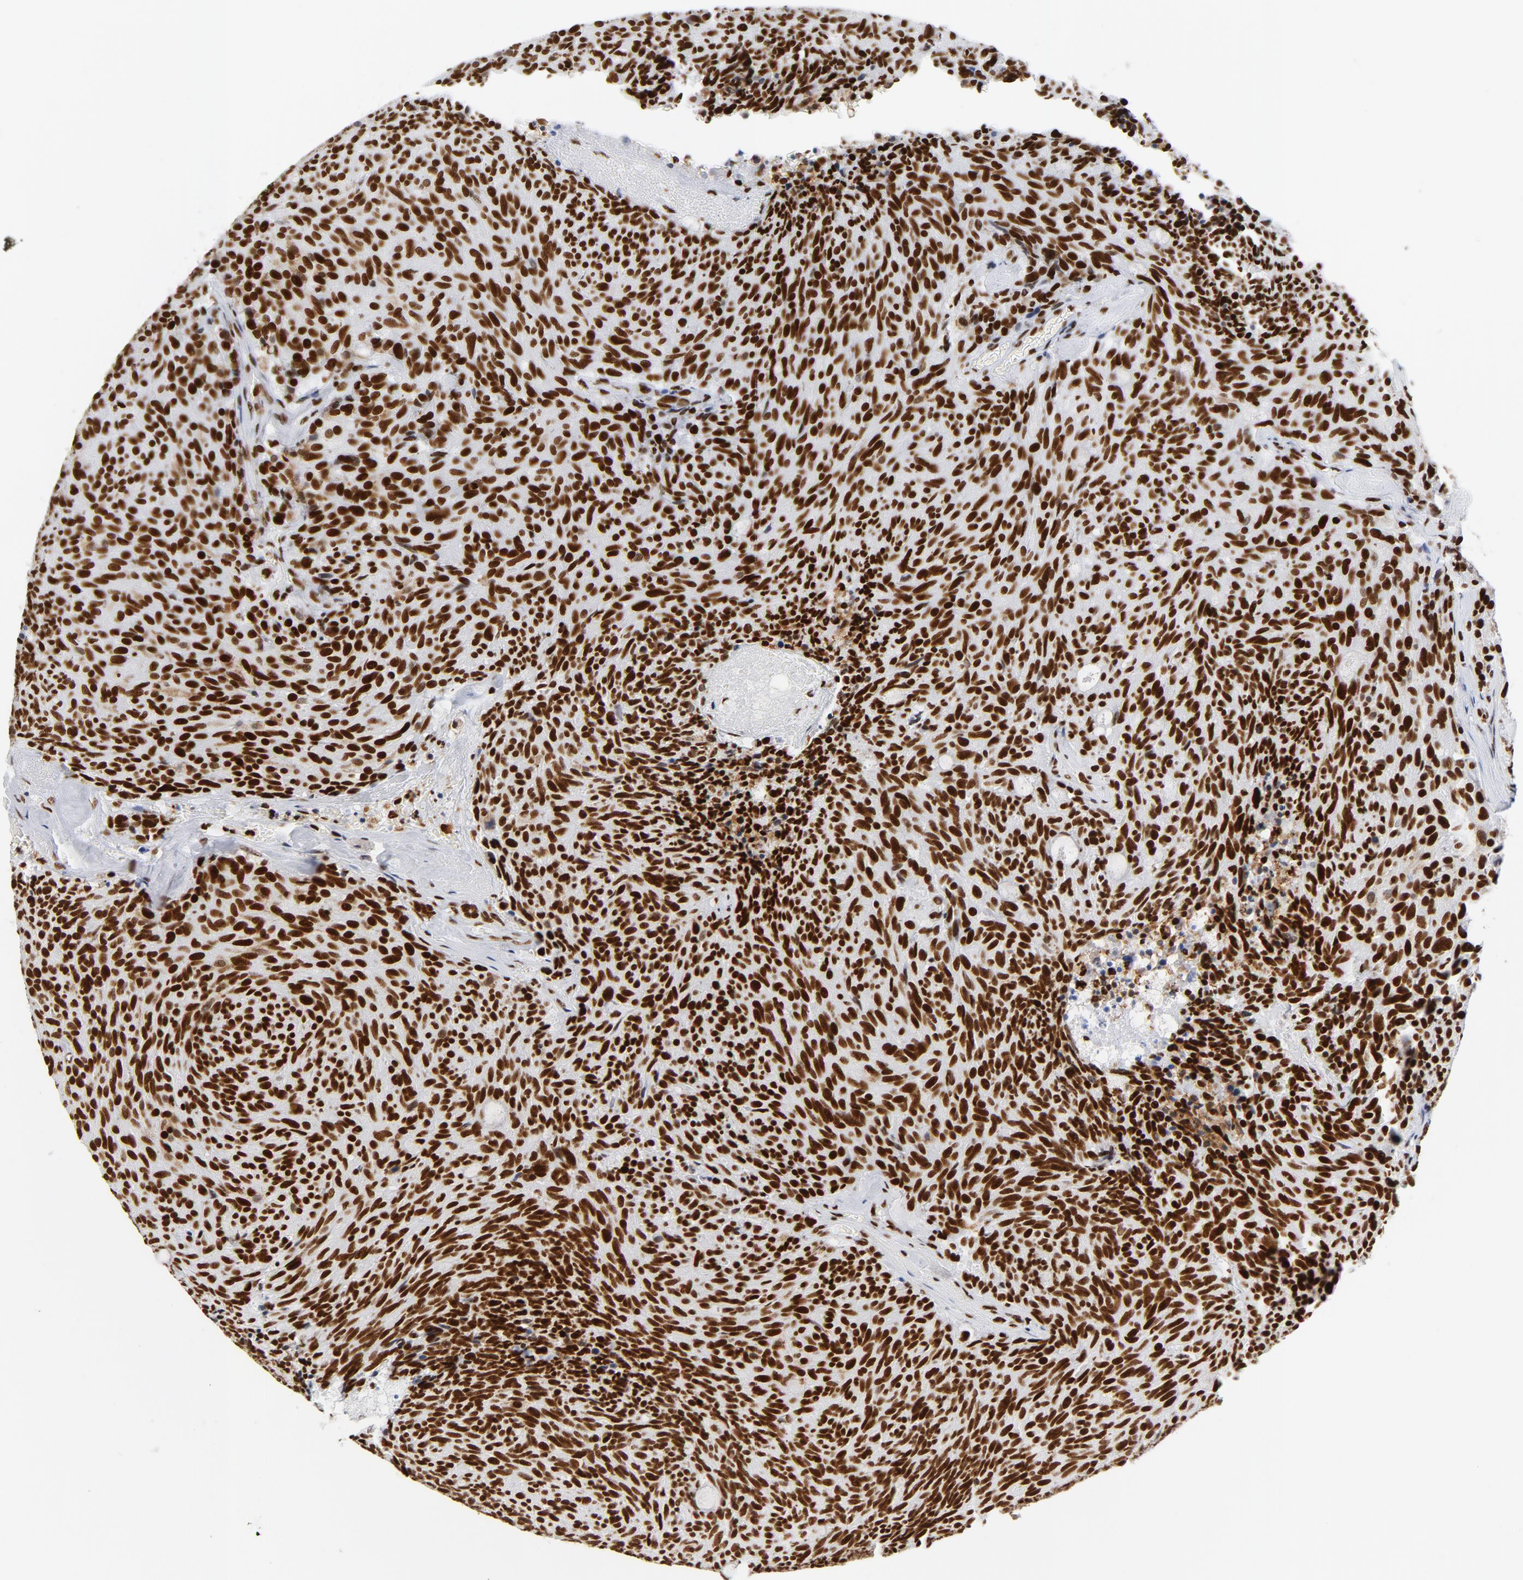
{"staining": {"intensity": "strong", "quantity": ">75%", "location": "nuclear"}, "tissue": "carcinoid", "cell_type": "Tumor cells", "image_type": "cancer", "snomed": [{"axis": "morphology", "description": "Carcinoid, malignant, NOS"}, {"axis": "topography", "description": "Pancreas"}], "caption": "Carcinoid tissue displays strong nuclear staining in approximately >75% of tumor cells (Brightfield microscopy of DAB IHC at high magnification).", "gene": "XRCC5", "patient": {"sex": "female", "age": 54}}